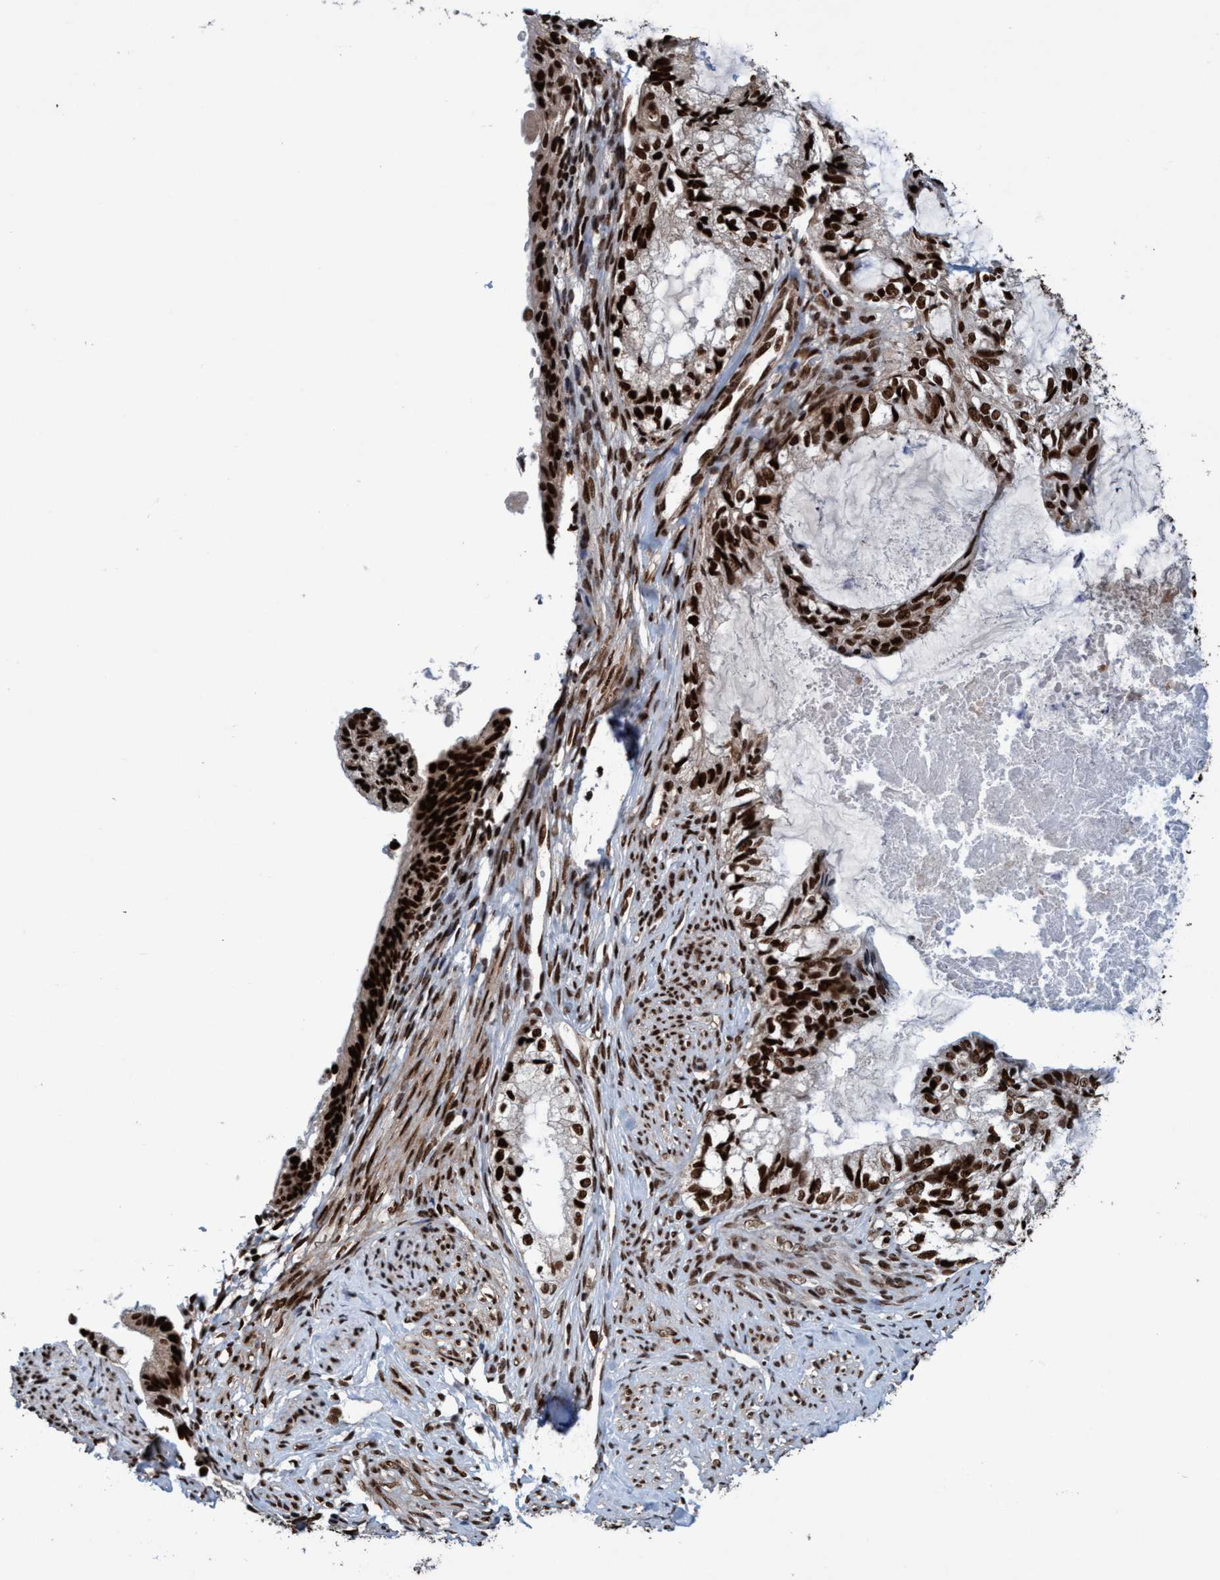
{"staining": {"intensity": "strong", "quantity": ">75%", "location": "nuclear"}, "tissue": "cervical cancer", "cell_type": "Tumor cells", "image_type": "cancer", "snomed": [{"axis": "morphology", "description": "Normal tissue, NOS"}, {"axis": "morphology", "description": "Adenocarcinoma, NOS"}, {"axis": "topography", "description": "Cervix"}, {"axis": "topography", "description": "Endometrium"}], "caption": "Approximately >75% of tumor cells in human cervical adenocarcinoma reveal strong nuclear protein positivity as visualized by brown immunohistochemical staining.", "gene": "TOPBP1", "patient": {"sex": "female", "age": 86}}